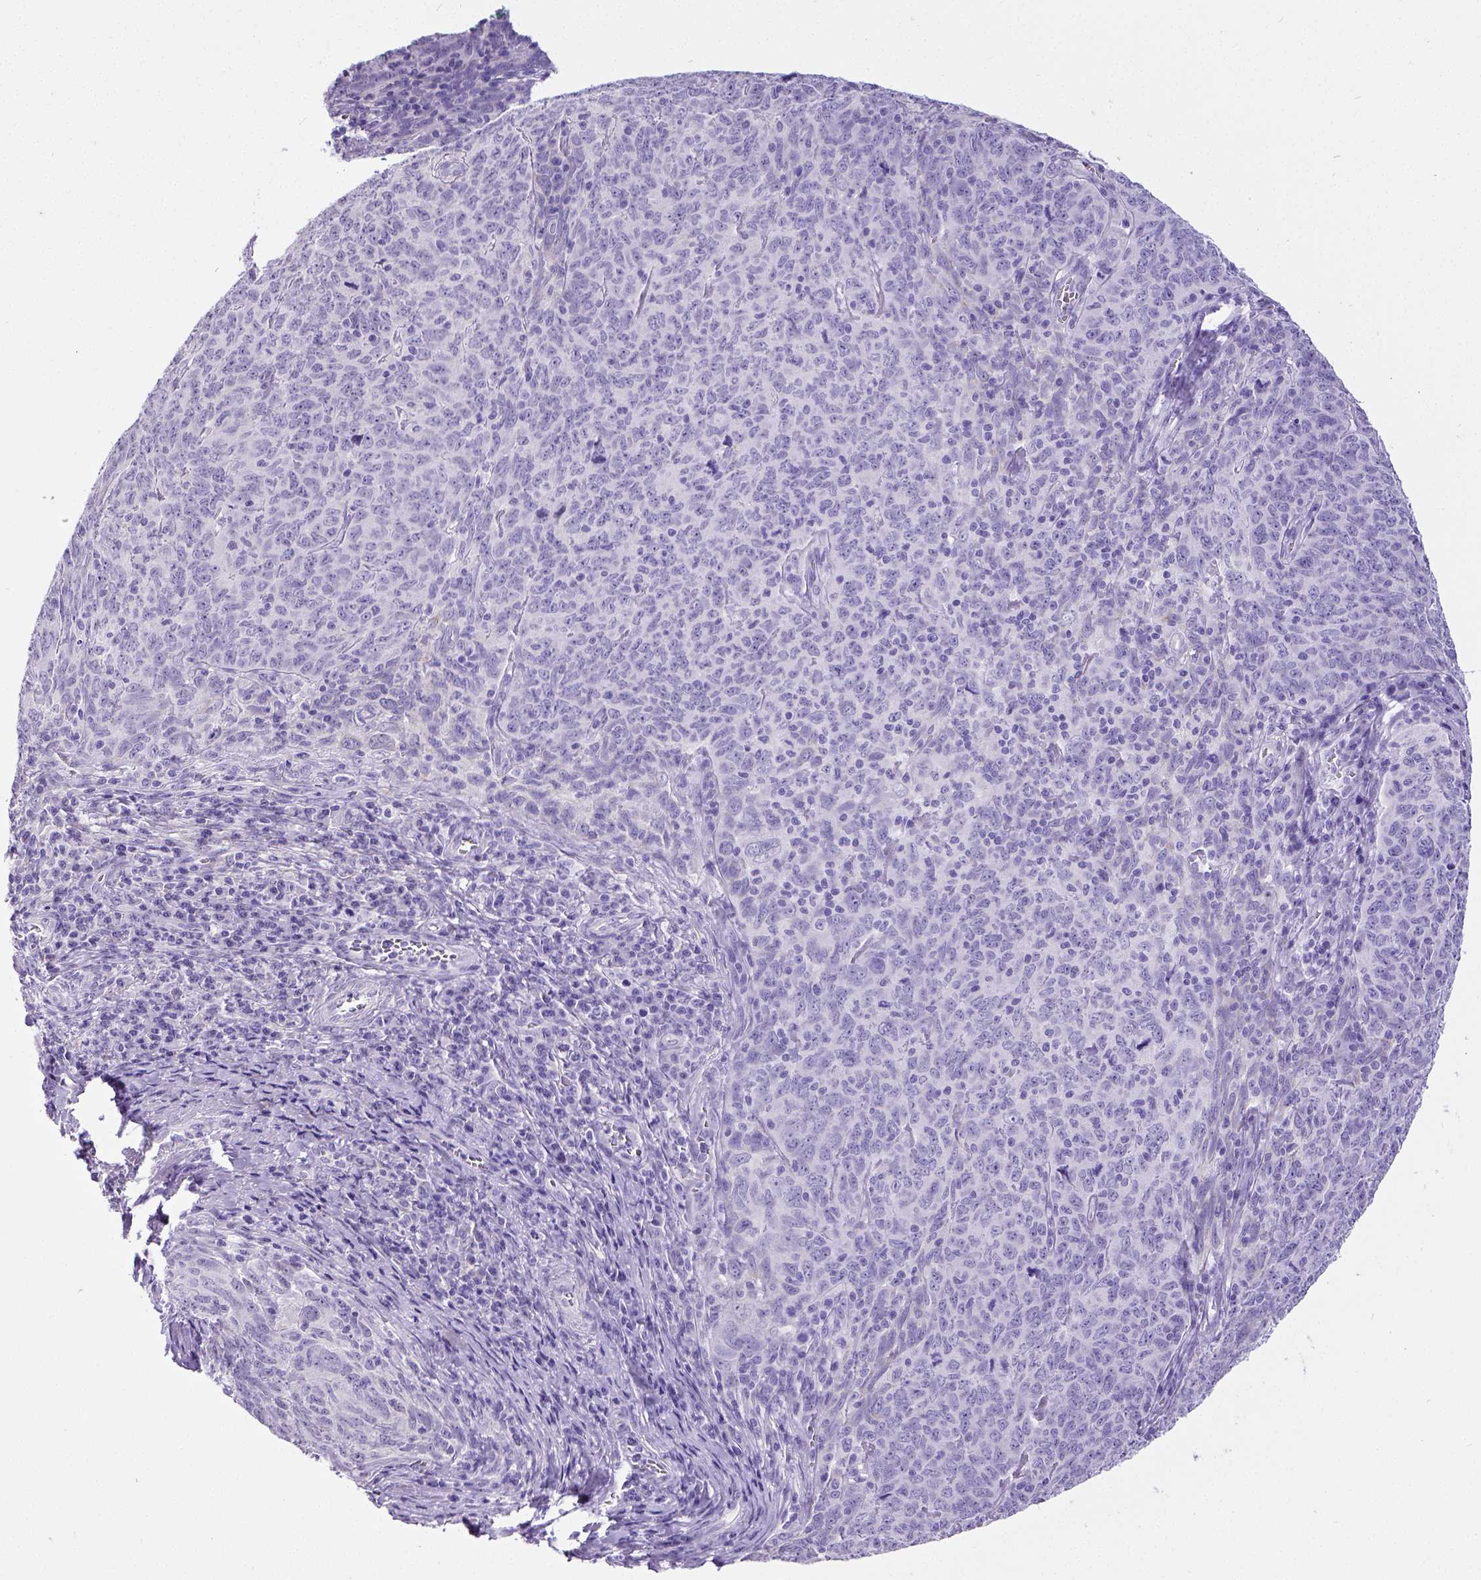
{"staining": {"intensity": "negative", "quantity": "none", "location": "none"}, "tissue": "skin cancer", "cell_type": "Tumor cells", "image_type": "cancer", "snomed": [{"axis": "morphology", "description": "Squamous cell carcinoma, NOS"}, {"axis": "topography", "description": "Skin"}, {"axis": "topography", "description": "Anal"}], "caption": "Skin squamous cell carcinoma was stained to show a protein in brown. There is no significant staining in tumor cells.", "gene": "SATB2", "patient": {"sex": "female", "age": 51}}